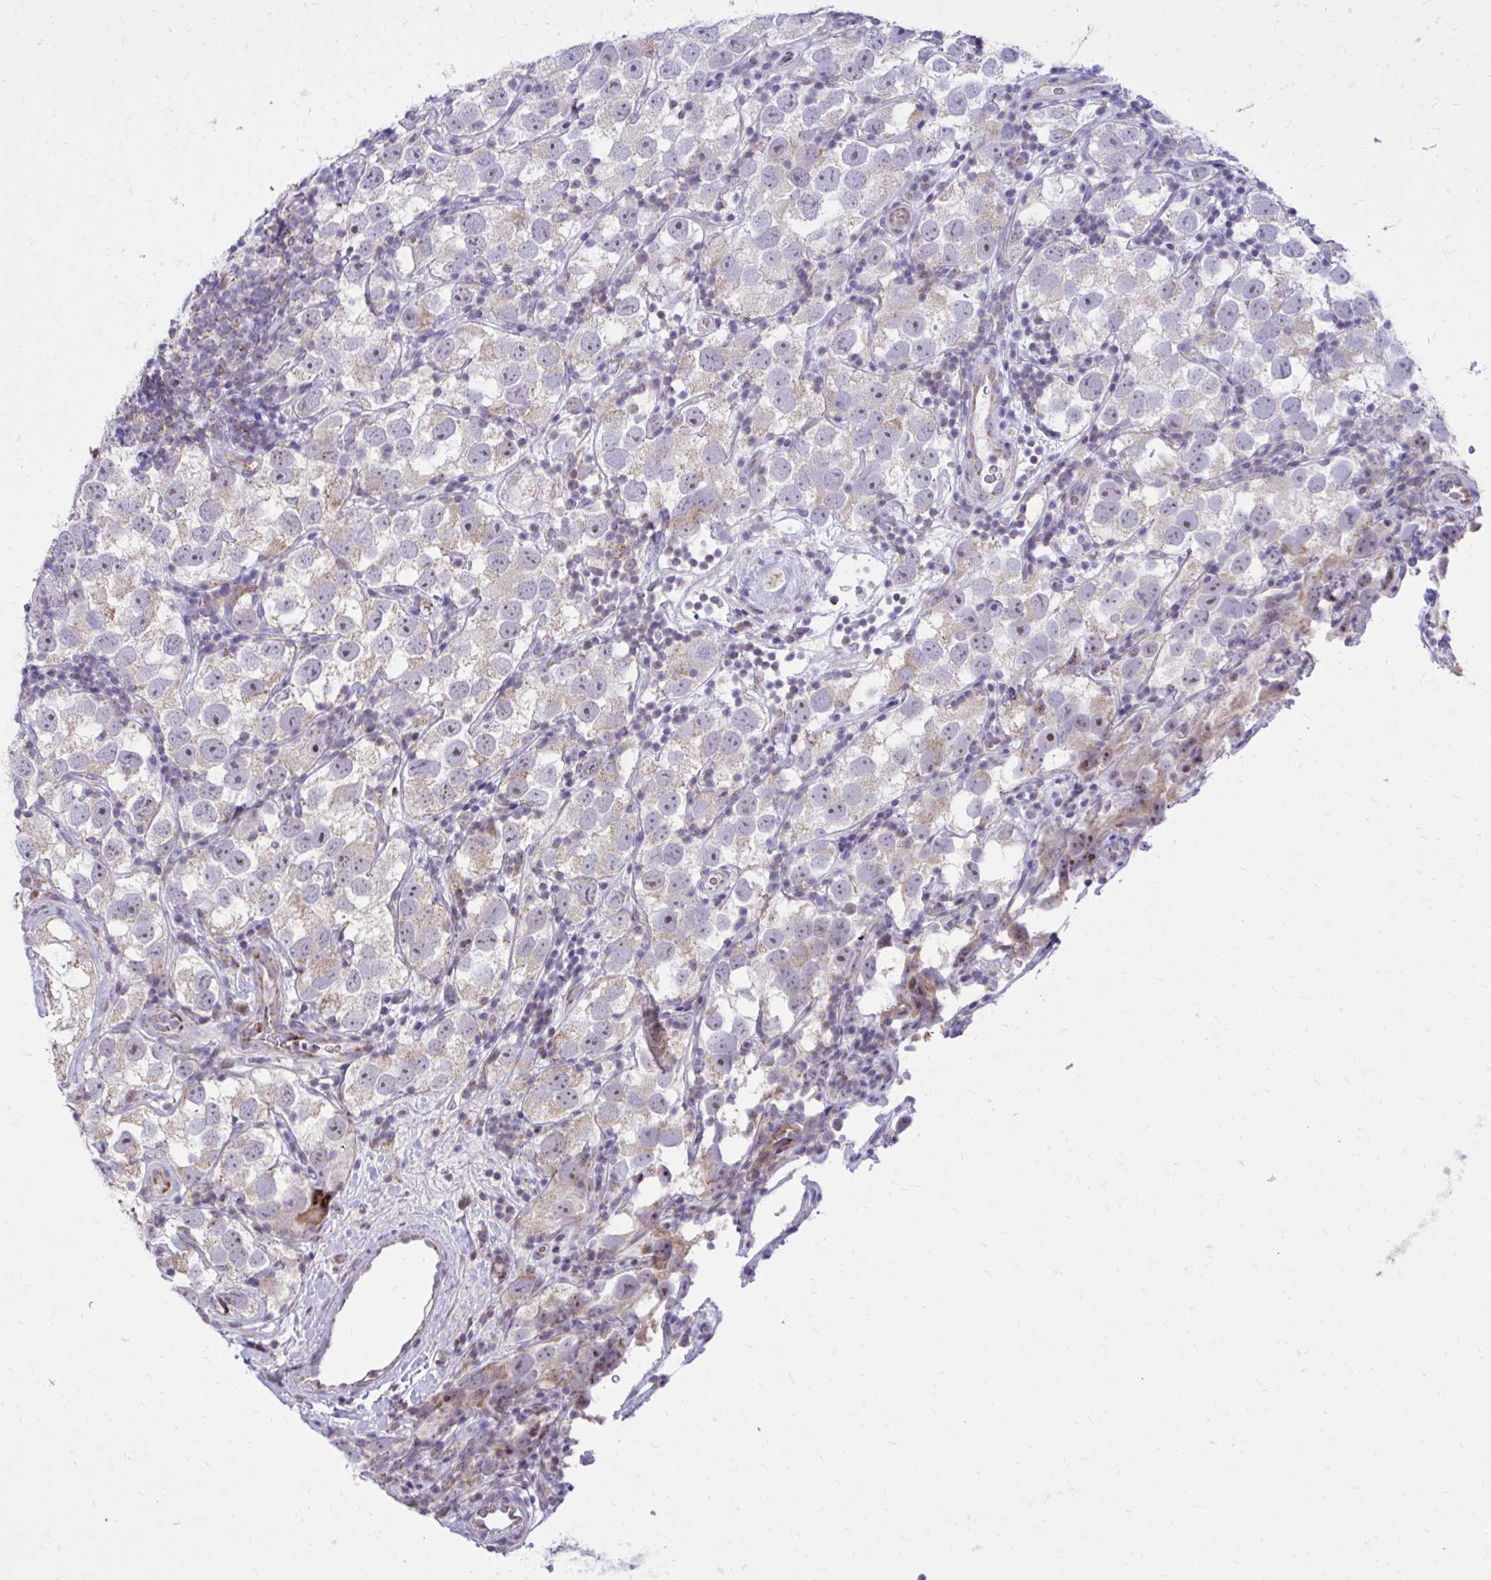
{"staining": {"intensity": "weak", "quantity": "25%-75%", "location": "cytoplasmic/membranous"}, "tissue": "testis cancer", "cell_type": "Tumor cells", "image_type": "cancer", "snomed": [{"axis": "morphology", "description": "Seminoma, NOS"}, {"axis": "topography", "description": "Testis"}], "caption": "Tumor cells reveal low levels of weak cytoplasmic/membranous expression in approximately 25%-75% of cells in human testis cancer (seminoma). The protein of interest is stained brown, and the nuclei are stained in blue (DAB (3,3'-diaminobenzidine) IHC with brightfield microscopy, high magnification).", "gene": "GPRIN3", "patient": {"sex": "male", "age": 26}}